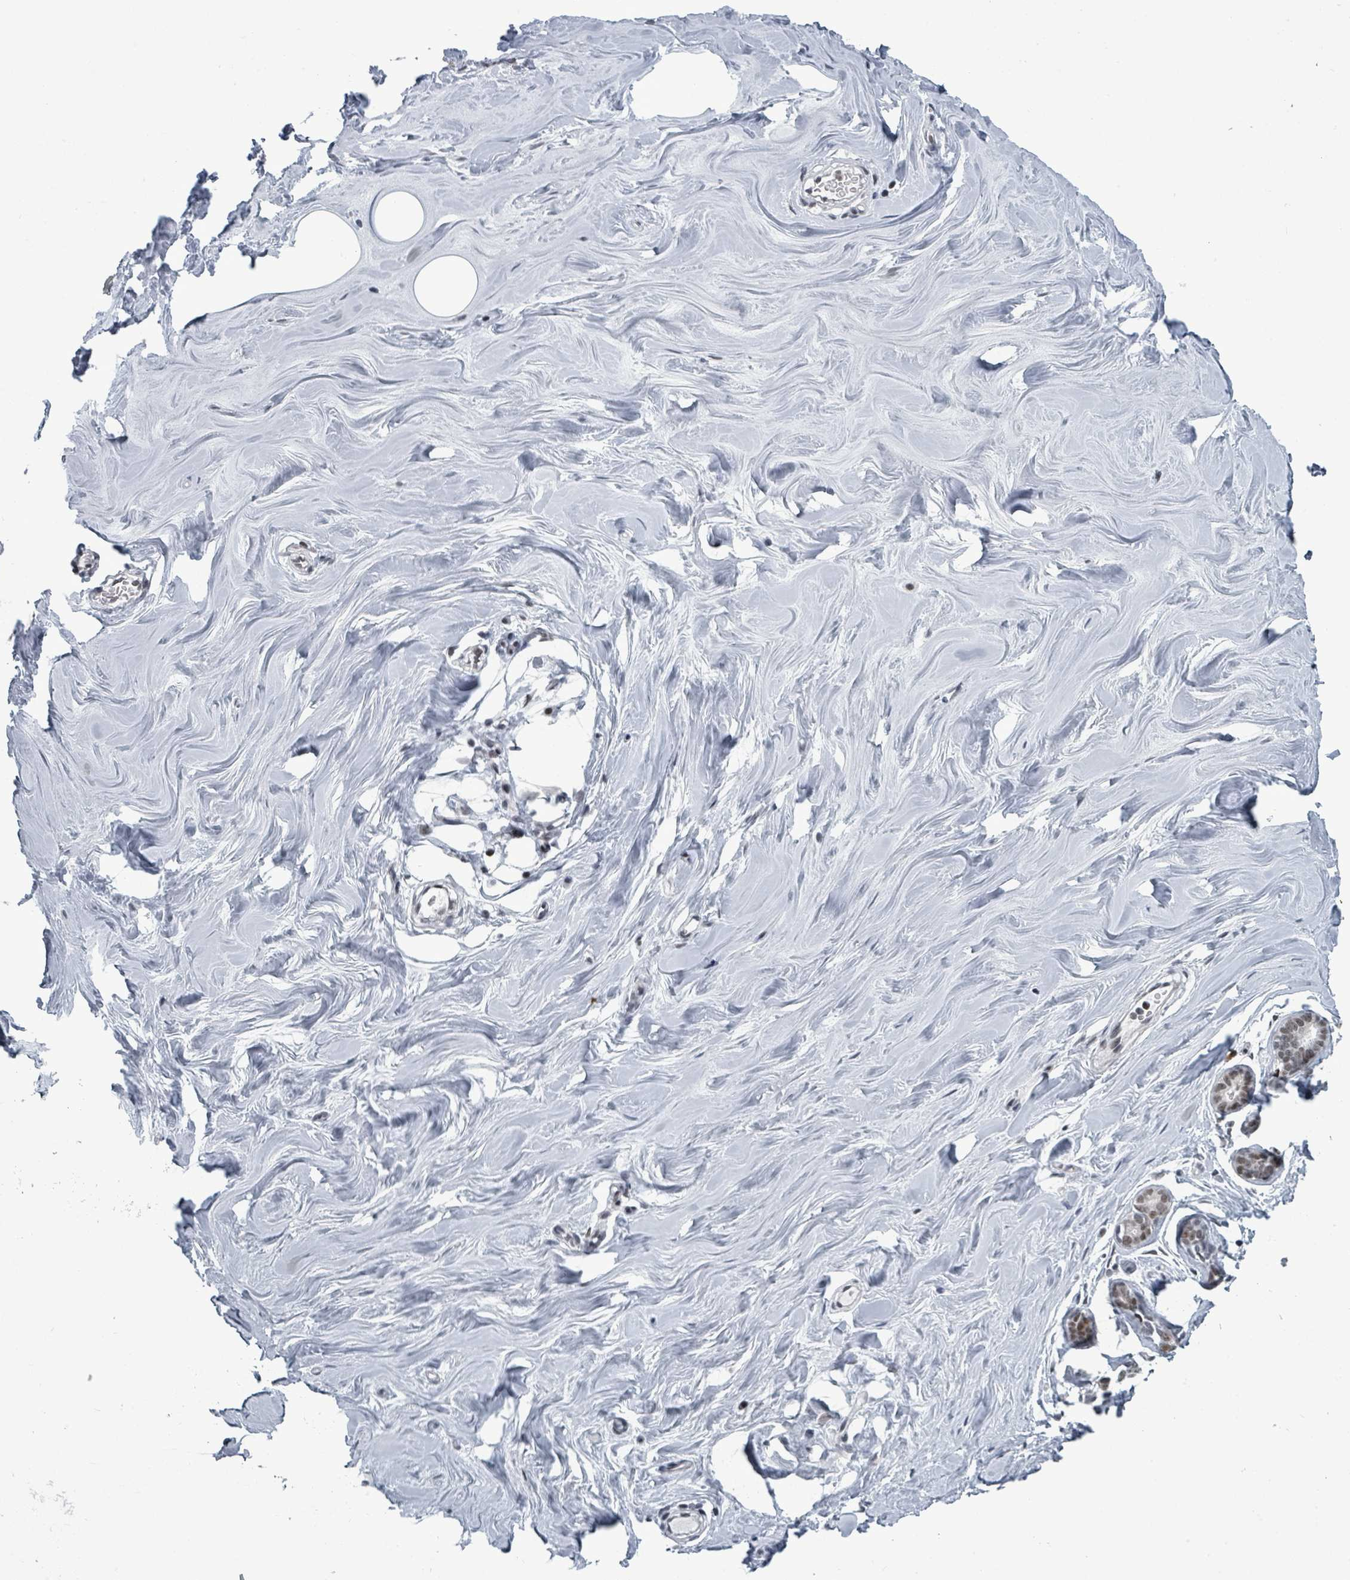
{"staining": {"intensity": "negative", "quantity": "none", "location": "none"}, "tissue": "breast", "cell_type": "Adipocytes", "image_type": "normal", "snomed": [{"axis": "morphology", "description": "Normal tissue, NOS"}, {"axis": "topography", "description": "Breast"}], "caption": "Immunohistochemistry image of normal human breast stained for a protein (brown), which reveals no positivity in adipocytes.", "gene": "BIVM", "patient": {"sex": "female", "age": 25}}